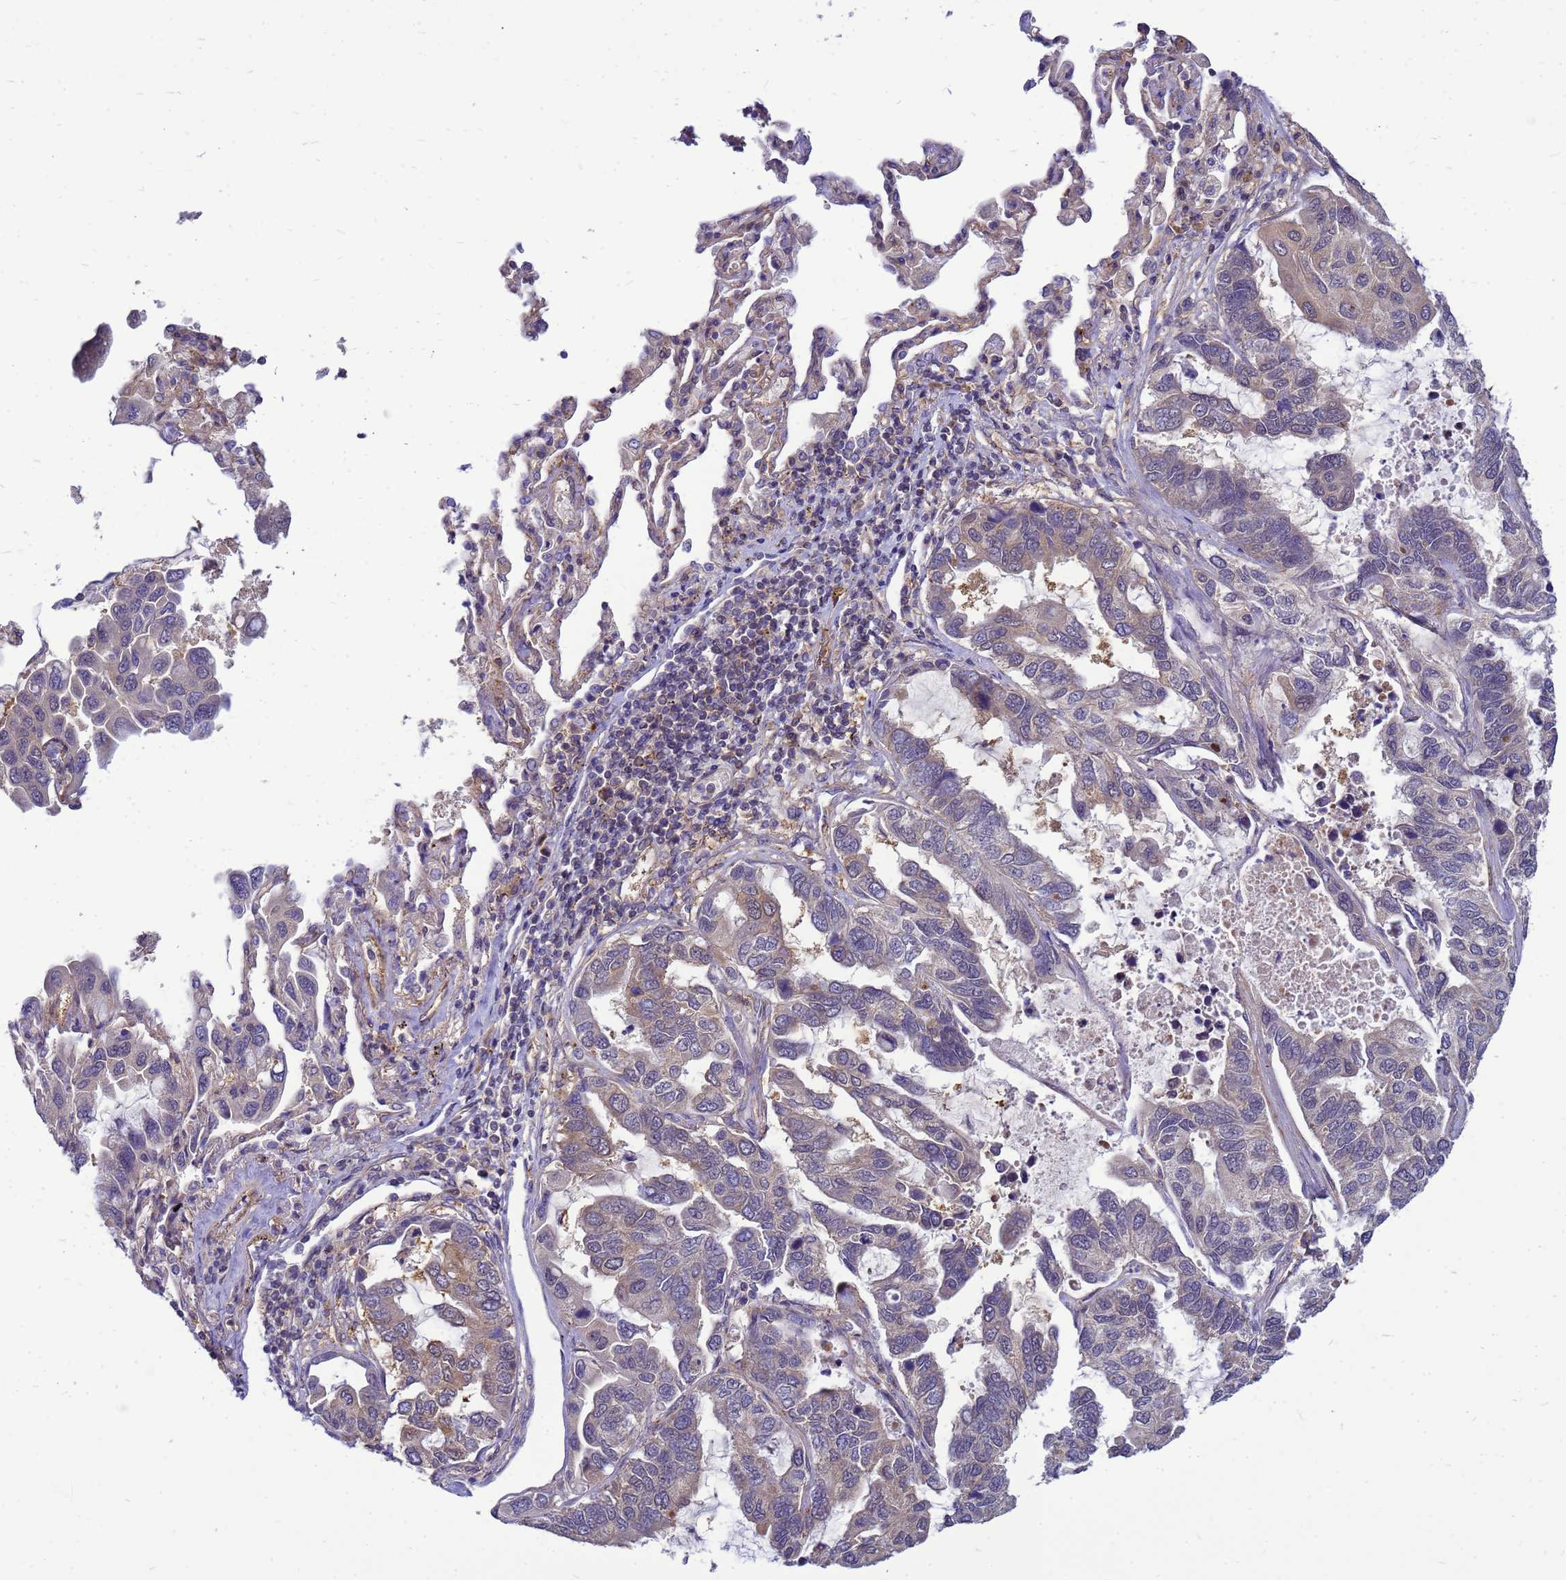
{"staining": {"intensity": "weak", "quantity": "<25%", "location": "cytoplasmic/membranous"}, "tissue": "lung cancer", "cell_type": "Tumor cells", "image_type": "cancer", "snomed": [{"axis": "morphology", "description": "Adenocarcinoma, NOS"}, {"axis": "topography", "description": "Lung"}], "caption": "IHC photomicrograph of lung cancer (adenocarcinoma) stained for a protein (brown), which shows no expression in tumor cells.", "gene": "ENOPH1", "patient": {"sex": "male", "age": 64}}